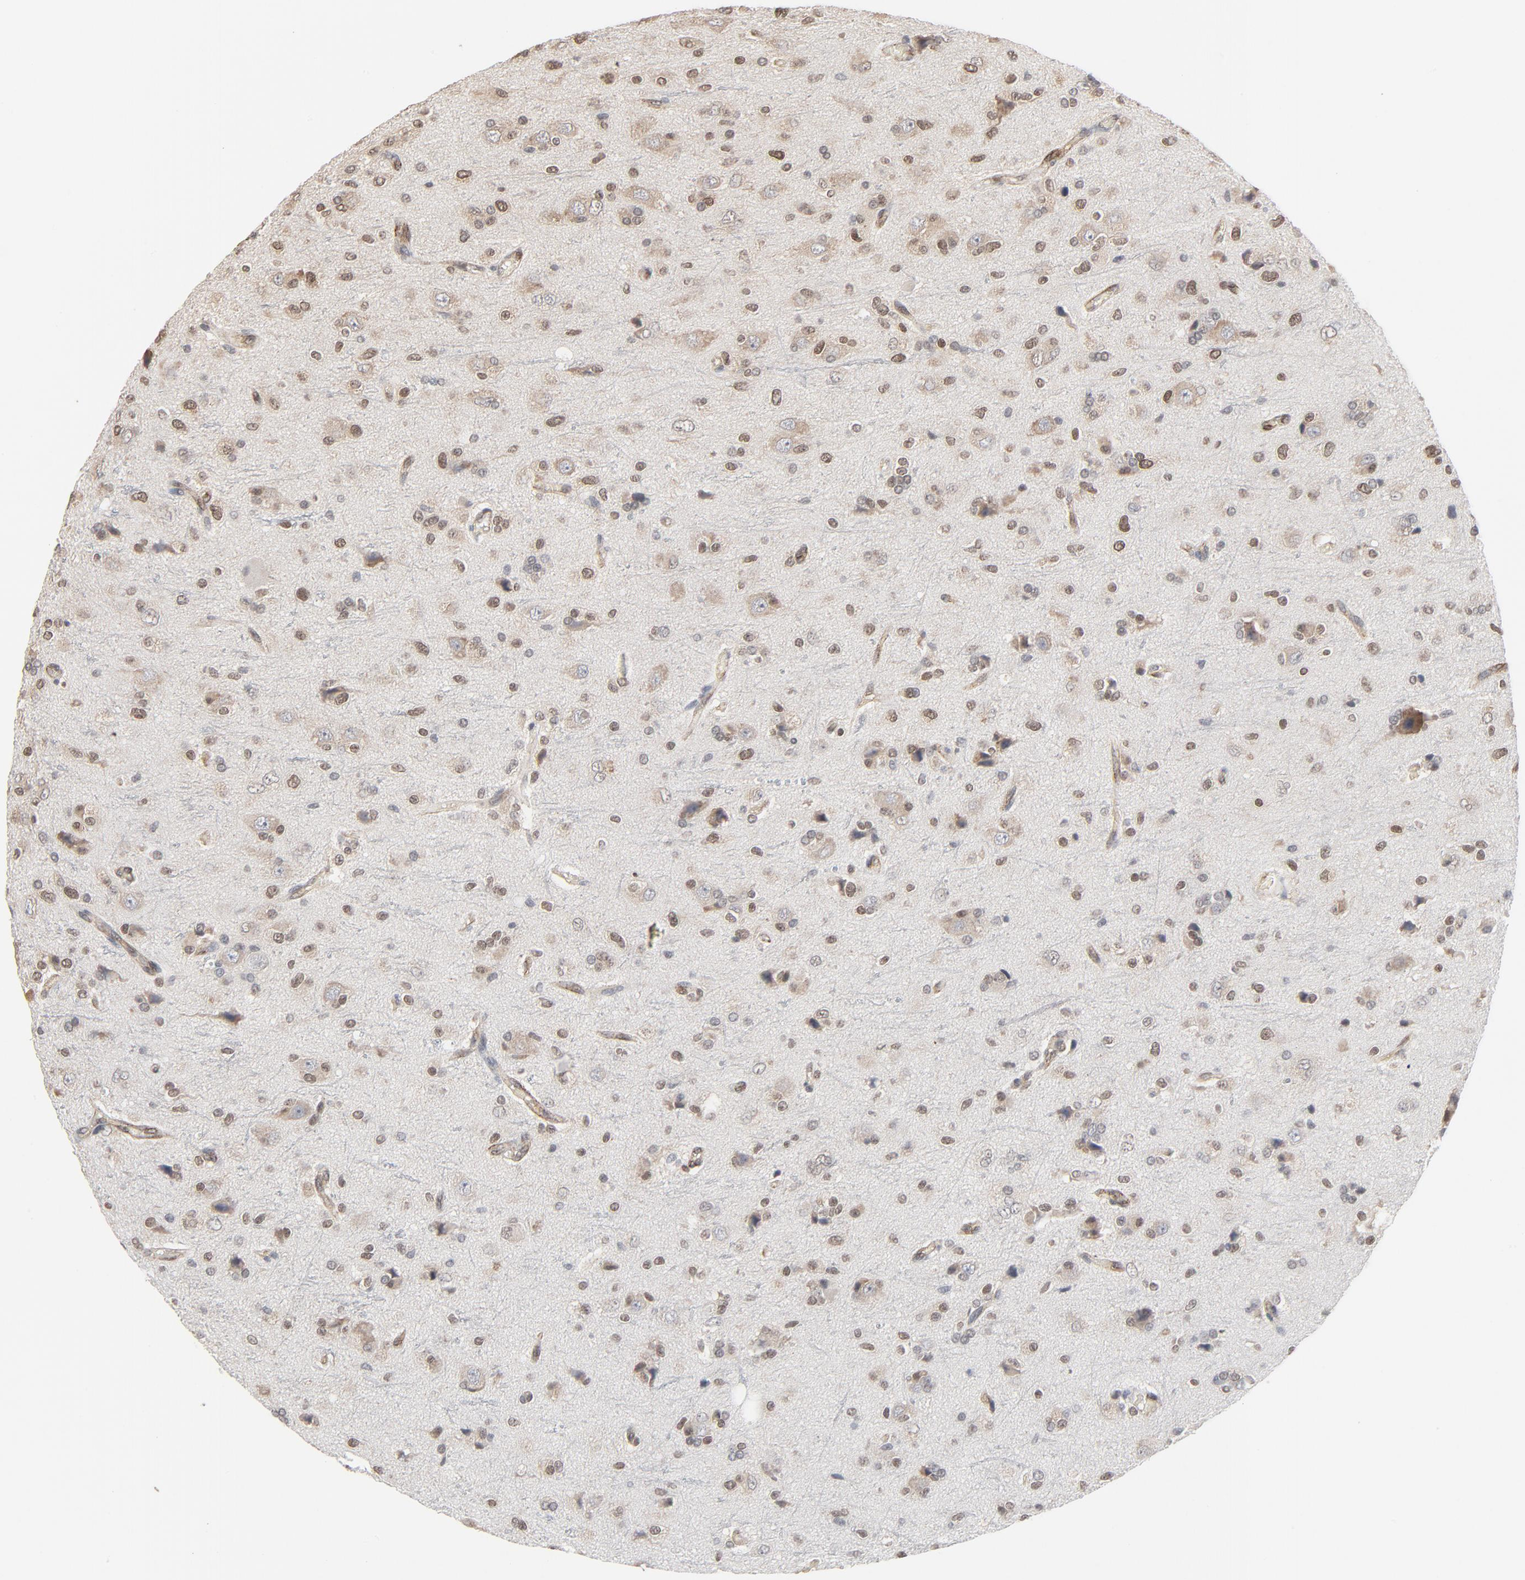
{"staining": {"intensity": "weak", "quantity": "25%-75%", "location": "cytoplasmic/membranous,nuclear"}, "tissue": "glioma", "cell_type": "Tumor cells", "image_type": "cancer", "snomed": [{"axis": "morphology", "description": "Glioma, malignant, High grade"}, {"axis": "topography", "description": "Brain"}], "caption": "Glioma was stained to show a protein in brown. There is low levels of weak cytoplasmic/membranous and nuclear positivity in about 25%-75% of tumor cells.", "gene": "ITPR3", "patient": {"sex": "male", "age": 47}}